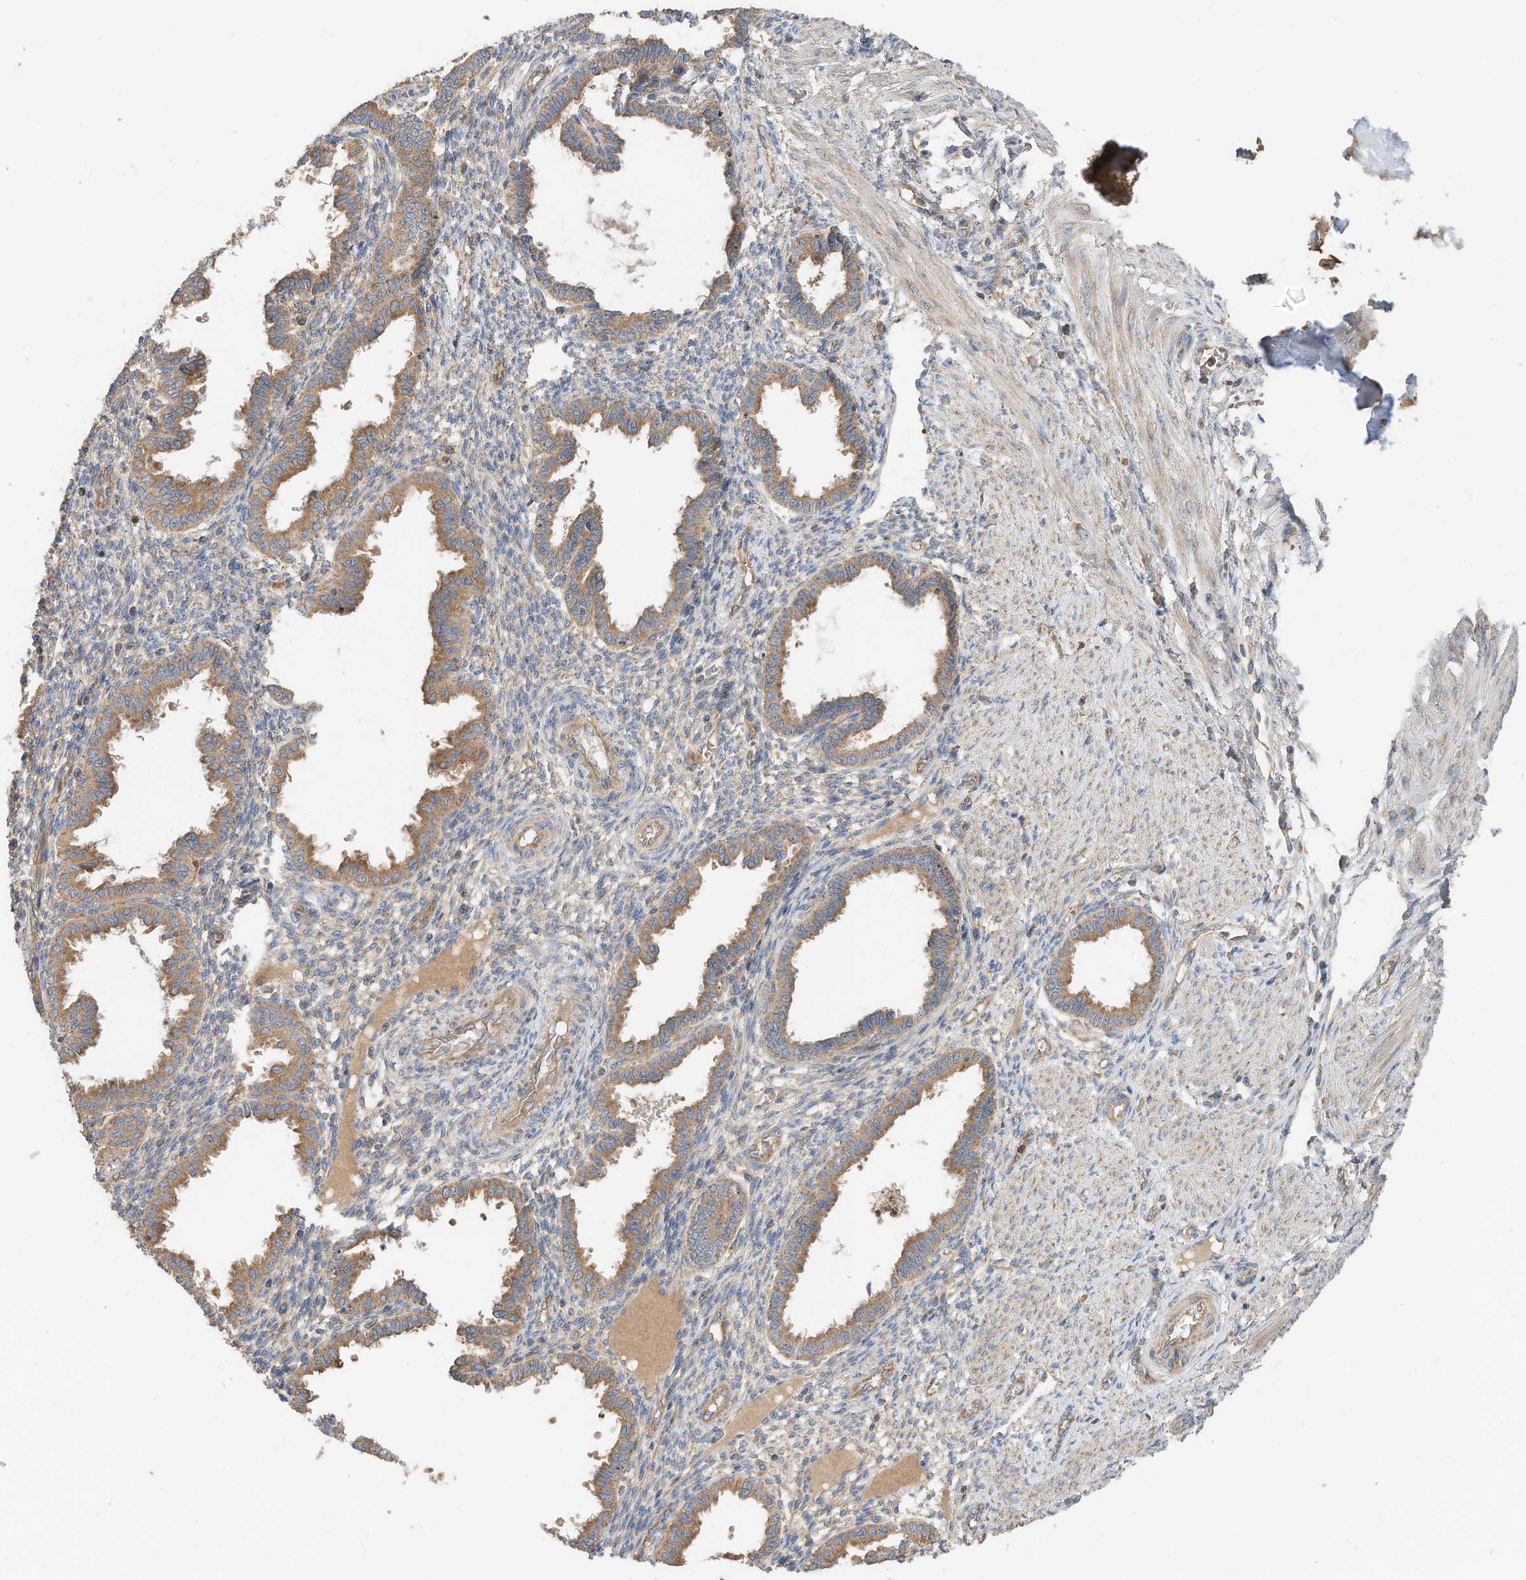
{"staining": {"intensity": "weak", "quantity": "25%-75%", "location": "cytoplasmic/membranous"}, "tissue": "endometrium", "cell_type": "Cells in endometrial stroma", "image_type": "normal", "snomed": [{"axis": "morphology", "description": "Normal tissue, NOS"}, {"axis": "topography", "description": "Endometrium"}], "caption": "A high-resolution histopathology image shows immunohistochemistry staining of unremarkable endometrium, which shows weak cytoplasmic/membranous expression in about 25%-75% of cells in endometrial stroma.", "gene": "CPAMD8", "patient": {"sex": "female", "age": 33}}